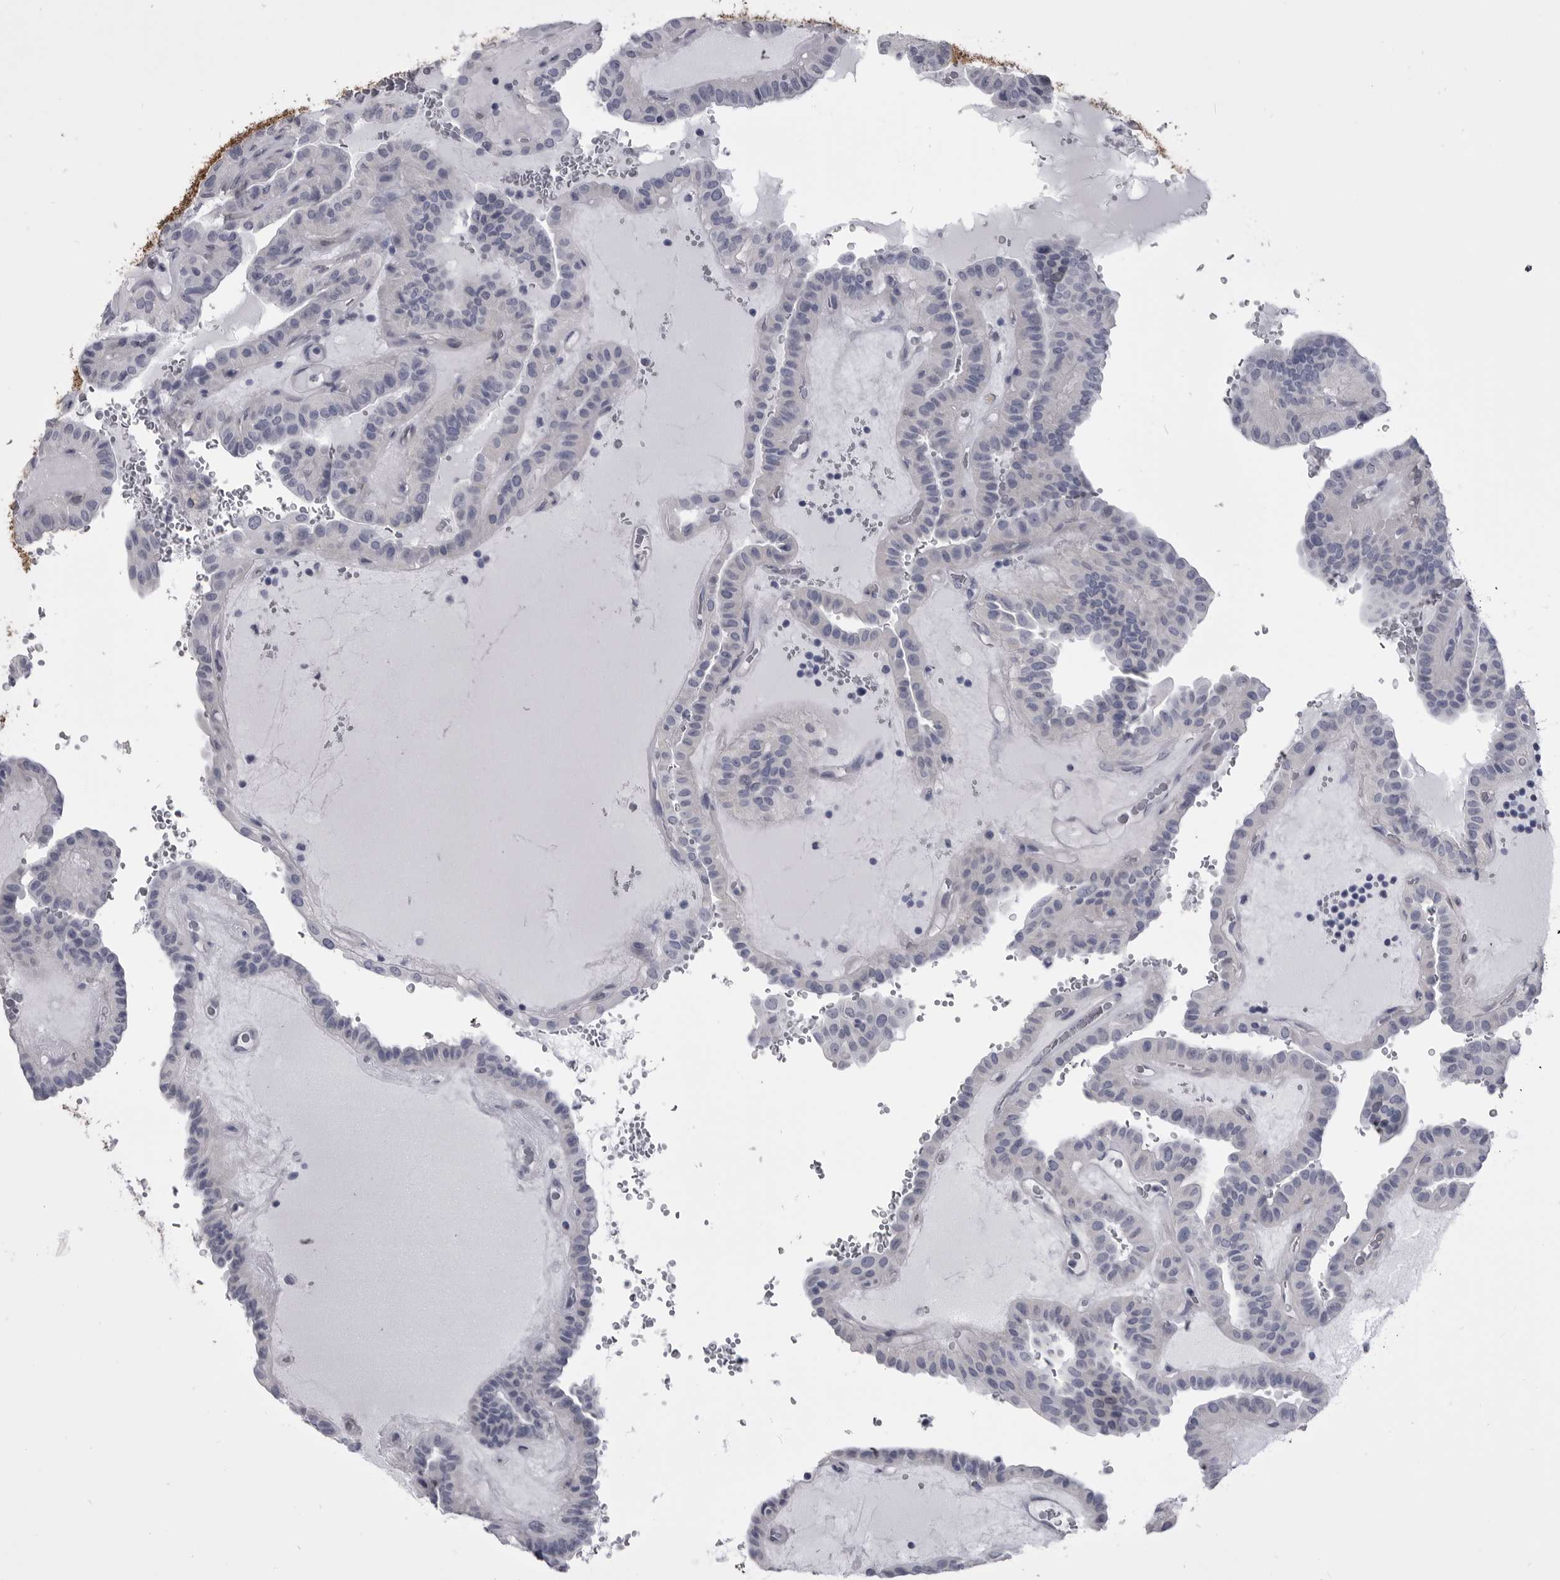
{"staining": {"intensity": "negative", "quantity": "none", "location": "none"}, "tissue": "thyroid cancer", "cell_type": "Tumor cells", "image_type": "cancer", "snomed": [{"axis": "morphology", "description": "Papillary adenocarcinoma, NOS"}, {"axis": "topography", "description": "Thyroid gland"}], "caption": "Immunohistochemistry histopathology image of neoplastic tissue: human papillary adenocarcinoma (thyroid) stained with DAB (3,3'-diaminobenzidine) reveals no significant protein expression in tumor cells. (Stains: DAB immunohistochemistry with hematoxylin counter stain, Microscopy: brightfield microscopy at high magnification).", "gene": "ANK2", "patient": {"sex": "male", "age": 77}}